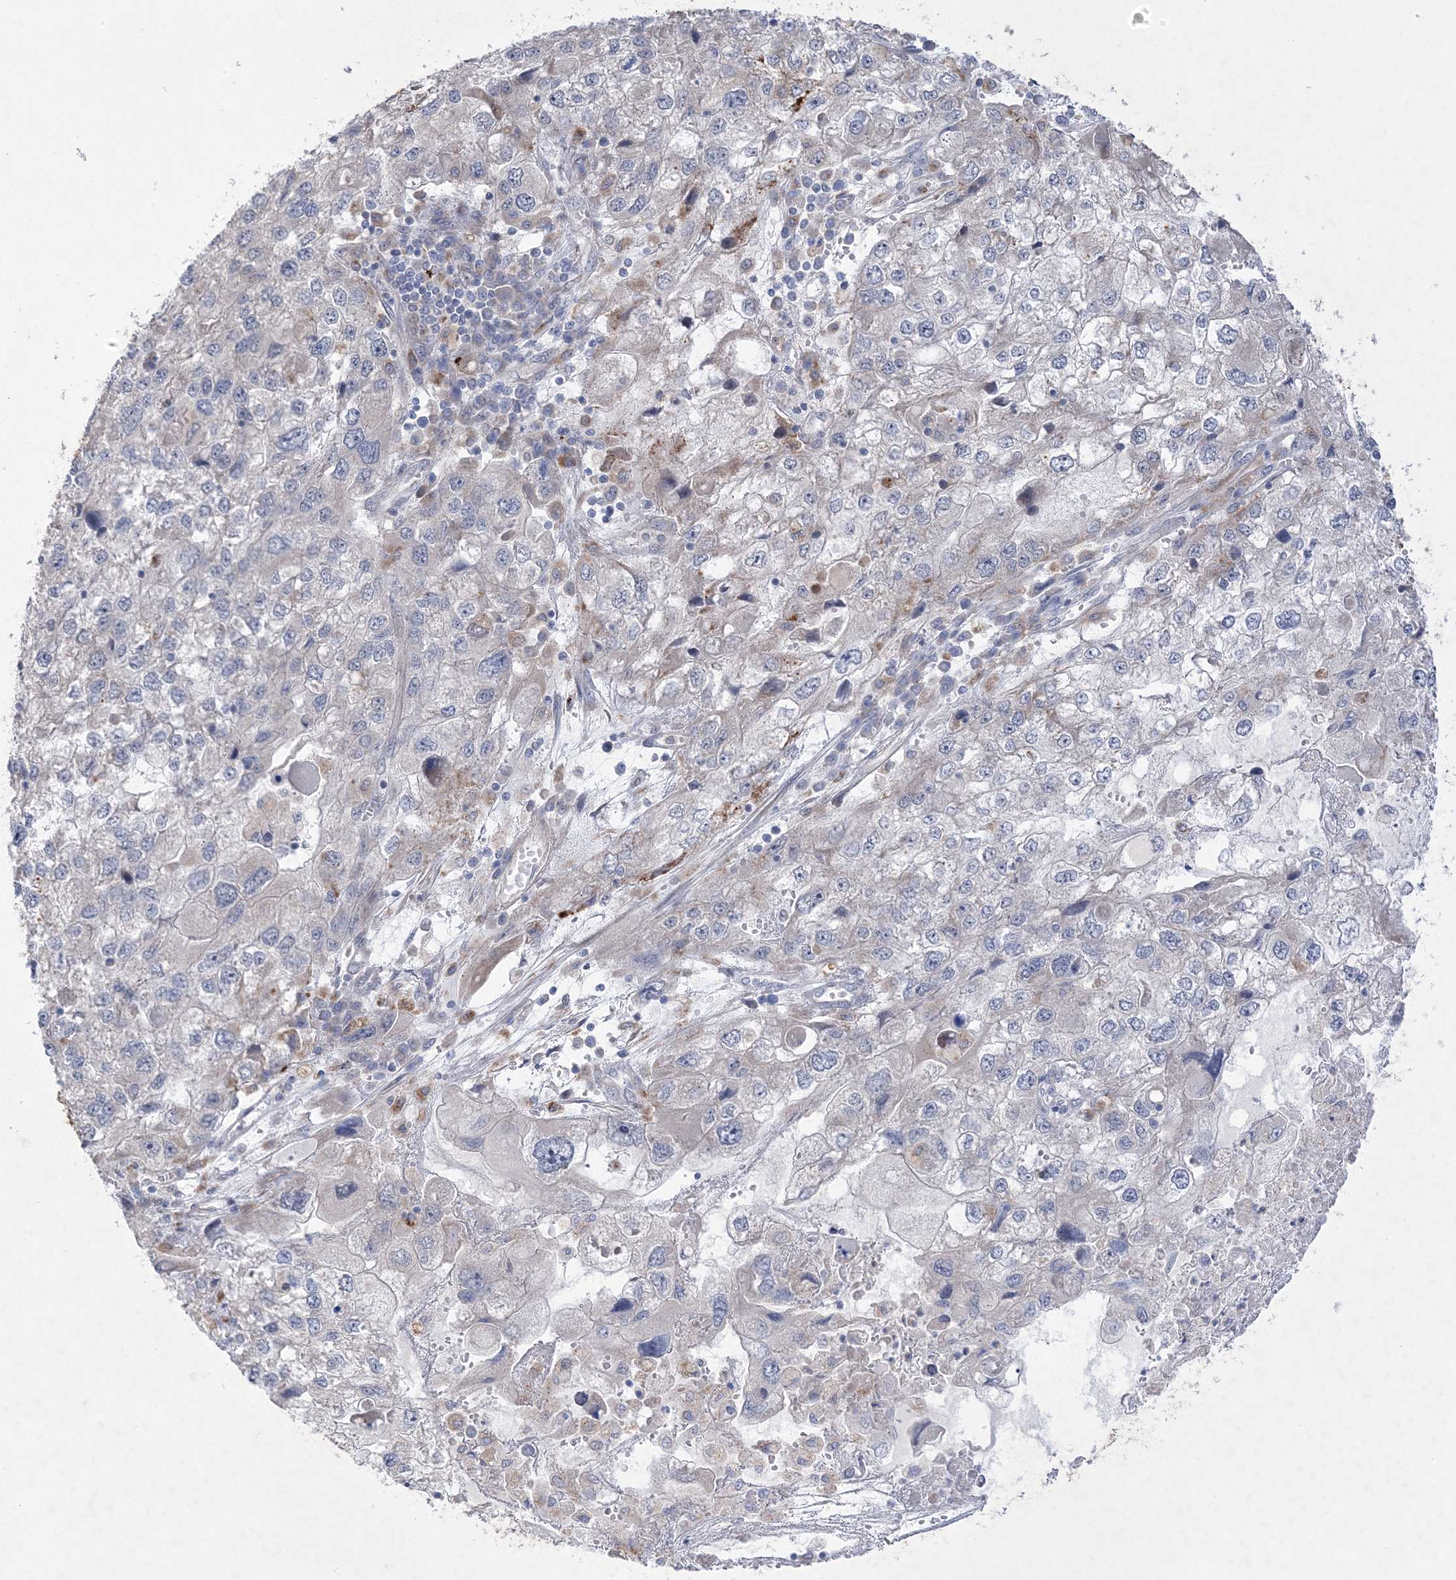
{"staining": {"intensity": "negative", "quantity": "none", "location": "none"}, "tissue": "endometrial cancer", "cell_type": "Tumor cells", "image_type": "cancer", "snomed": [{"axis": "morphology", "description": "Adenocarcinoma, NOS"}, {"axis": "topography", "description": "Endometrium"}], "caption": "Immunohistochemistry (IHC) micrograph of neoplastic tissue: endometrial cancer (adenocarcinoma) stained with DAB (3,3'-diaminobenzidine) reveals no significant protein expression in tumor cells.", "gene": "ANAPC1", "patient": {"sex": "female", "age": 49}}